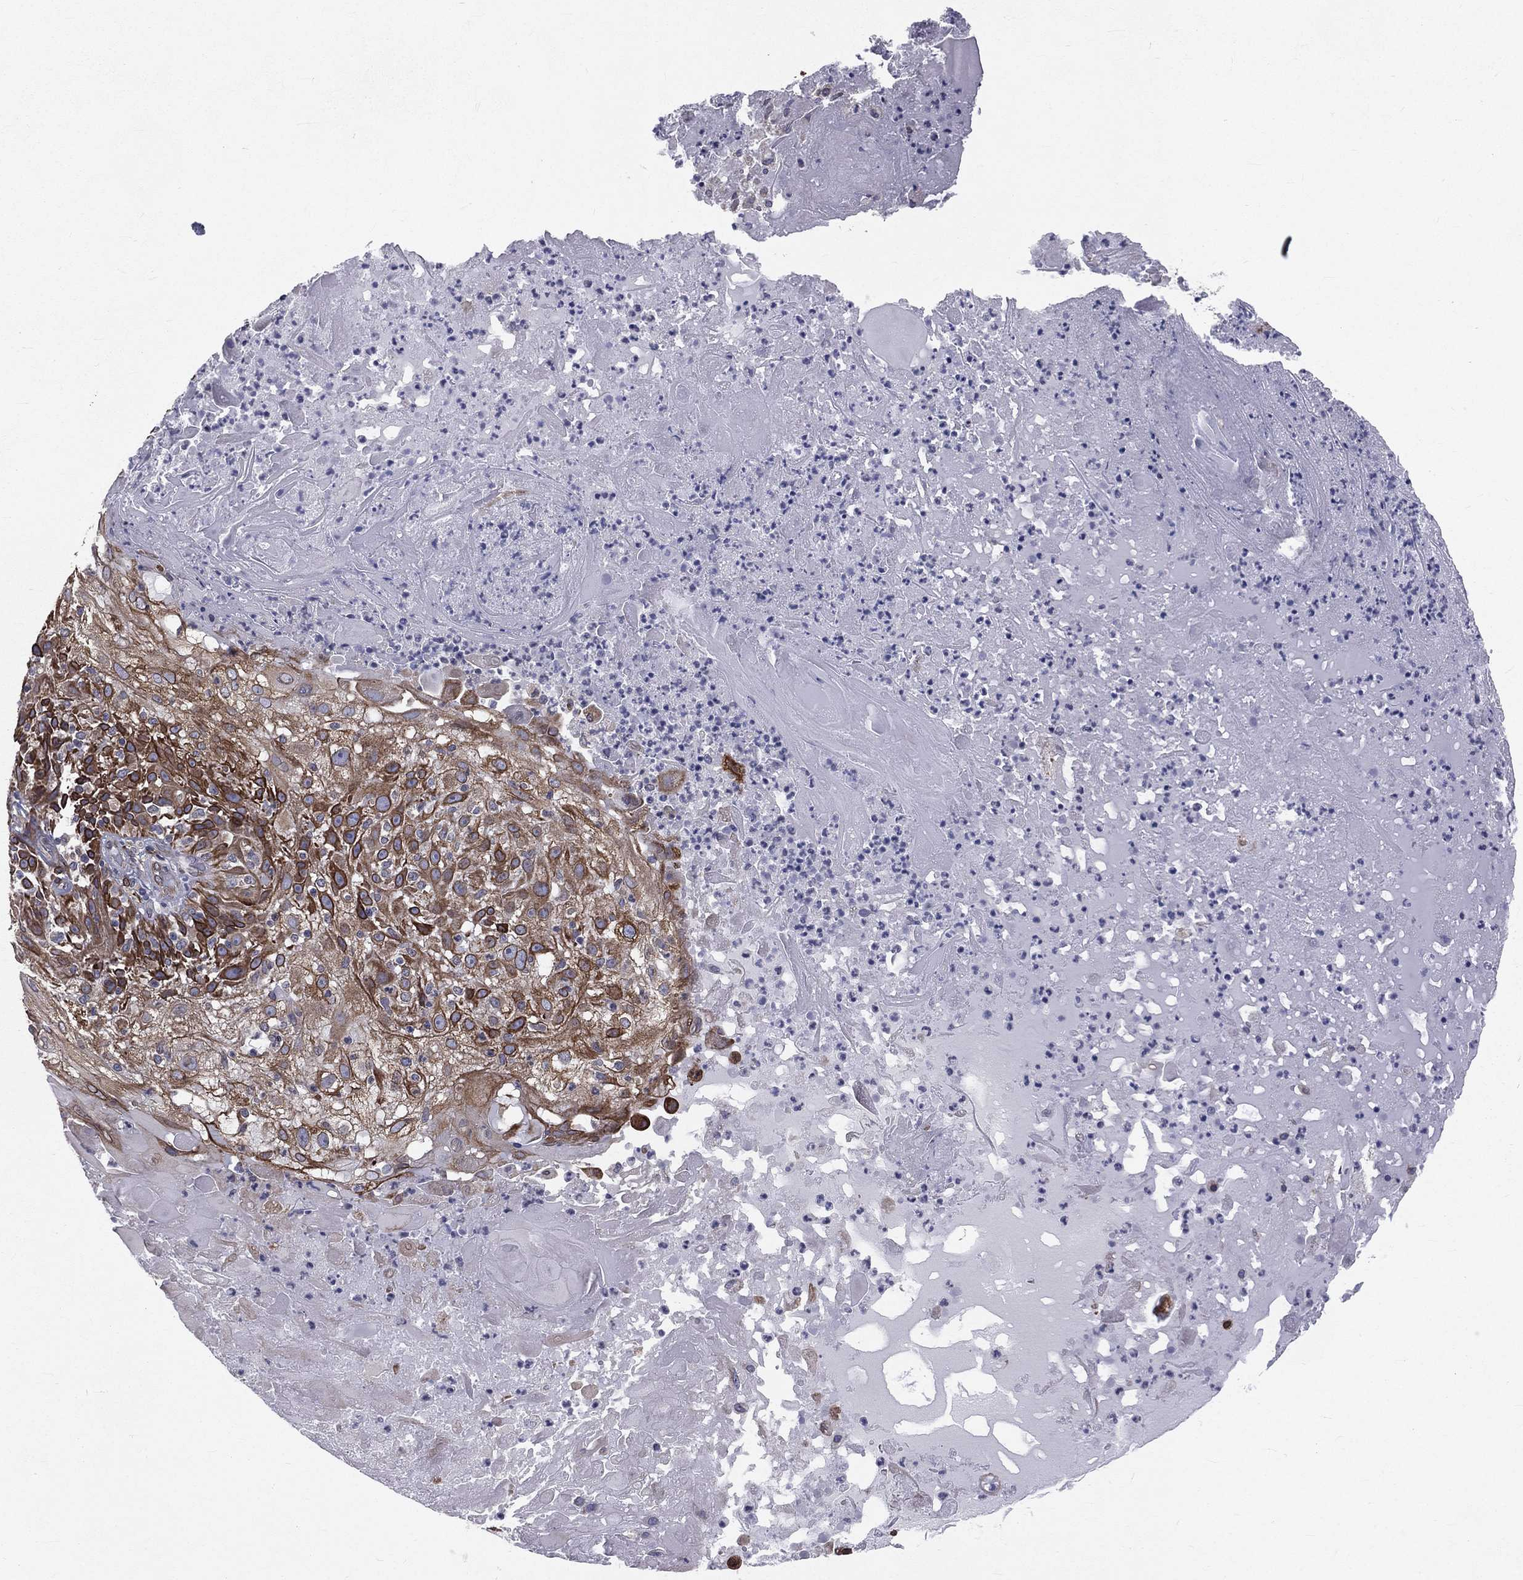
{"staining": {"intensity": "strong", "quantity": "25%-75%", "location": "cytoplasmic/membranous"}, "tissue": "skin cancer", "cell_type": "Tumor cells", "image_type": "cancer", "snomed": [{"axis": "morphology", "description": "Normal tissue, NOS"}, {"axis": "morphology", "description": "Squamous cell carcinoma, NOS"}, {"axis": "topography", "description": "Skin"}], "caption": "Protein expression analysis of skin squamous cell carcinoma reveals strong cytoplasmic/membranous positivity in approximately 25%-75% of tumor cells.", "gene": "PGRMC1", "patient": {"sex": "female", "age": 83}}